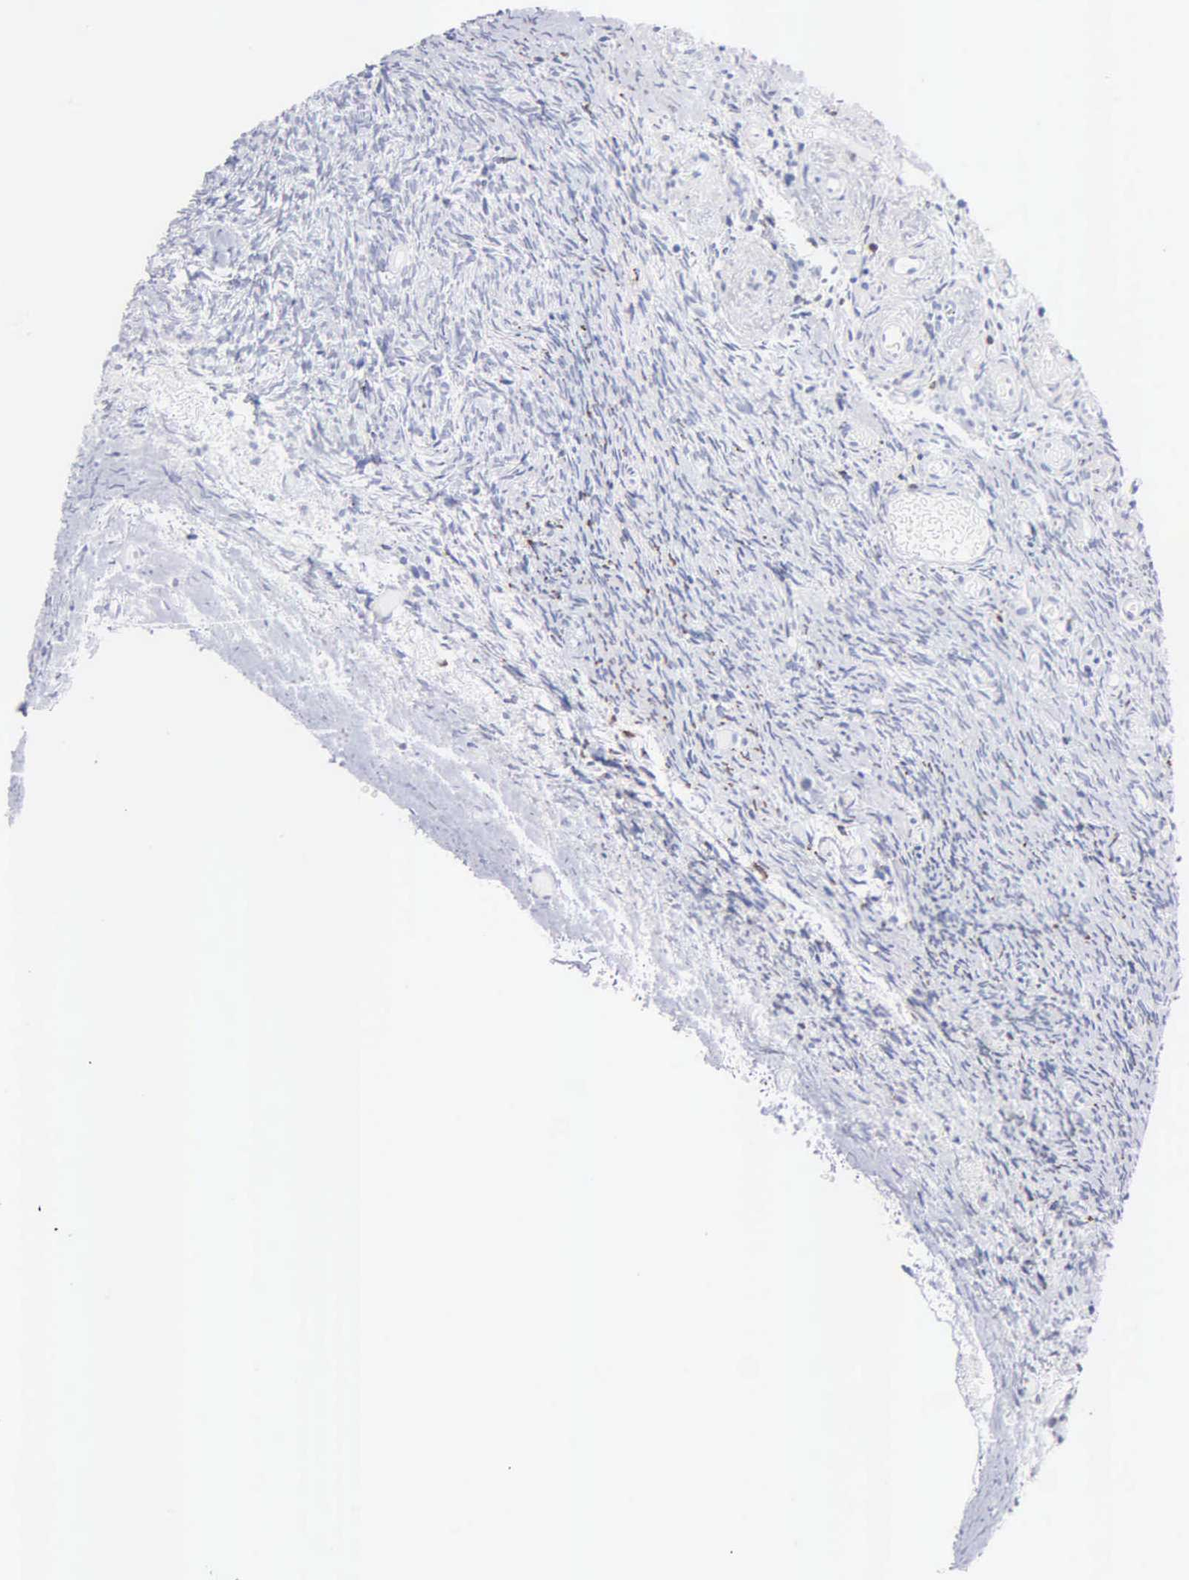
{"staining": {"intensity": "negative", "quantity": "none", "location": "none"}, "tissue": "ovary", "cell_type": "Follicle cells", "image_type": "normal", "snomed": [{"axis": "morphology", "description": "Normal tissue, NOS"}, {"axis": "topography", "description": "Ovary"}], "caption": "Follicle cells show no significant protein positivity in benign ovary.", "gene": "ASPHD2", "patient": {"sex": "female", "age": 78}}